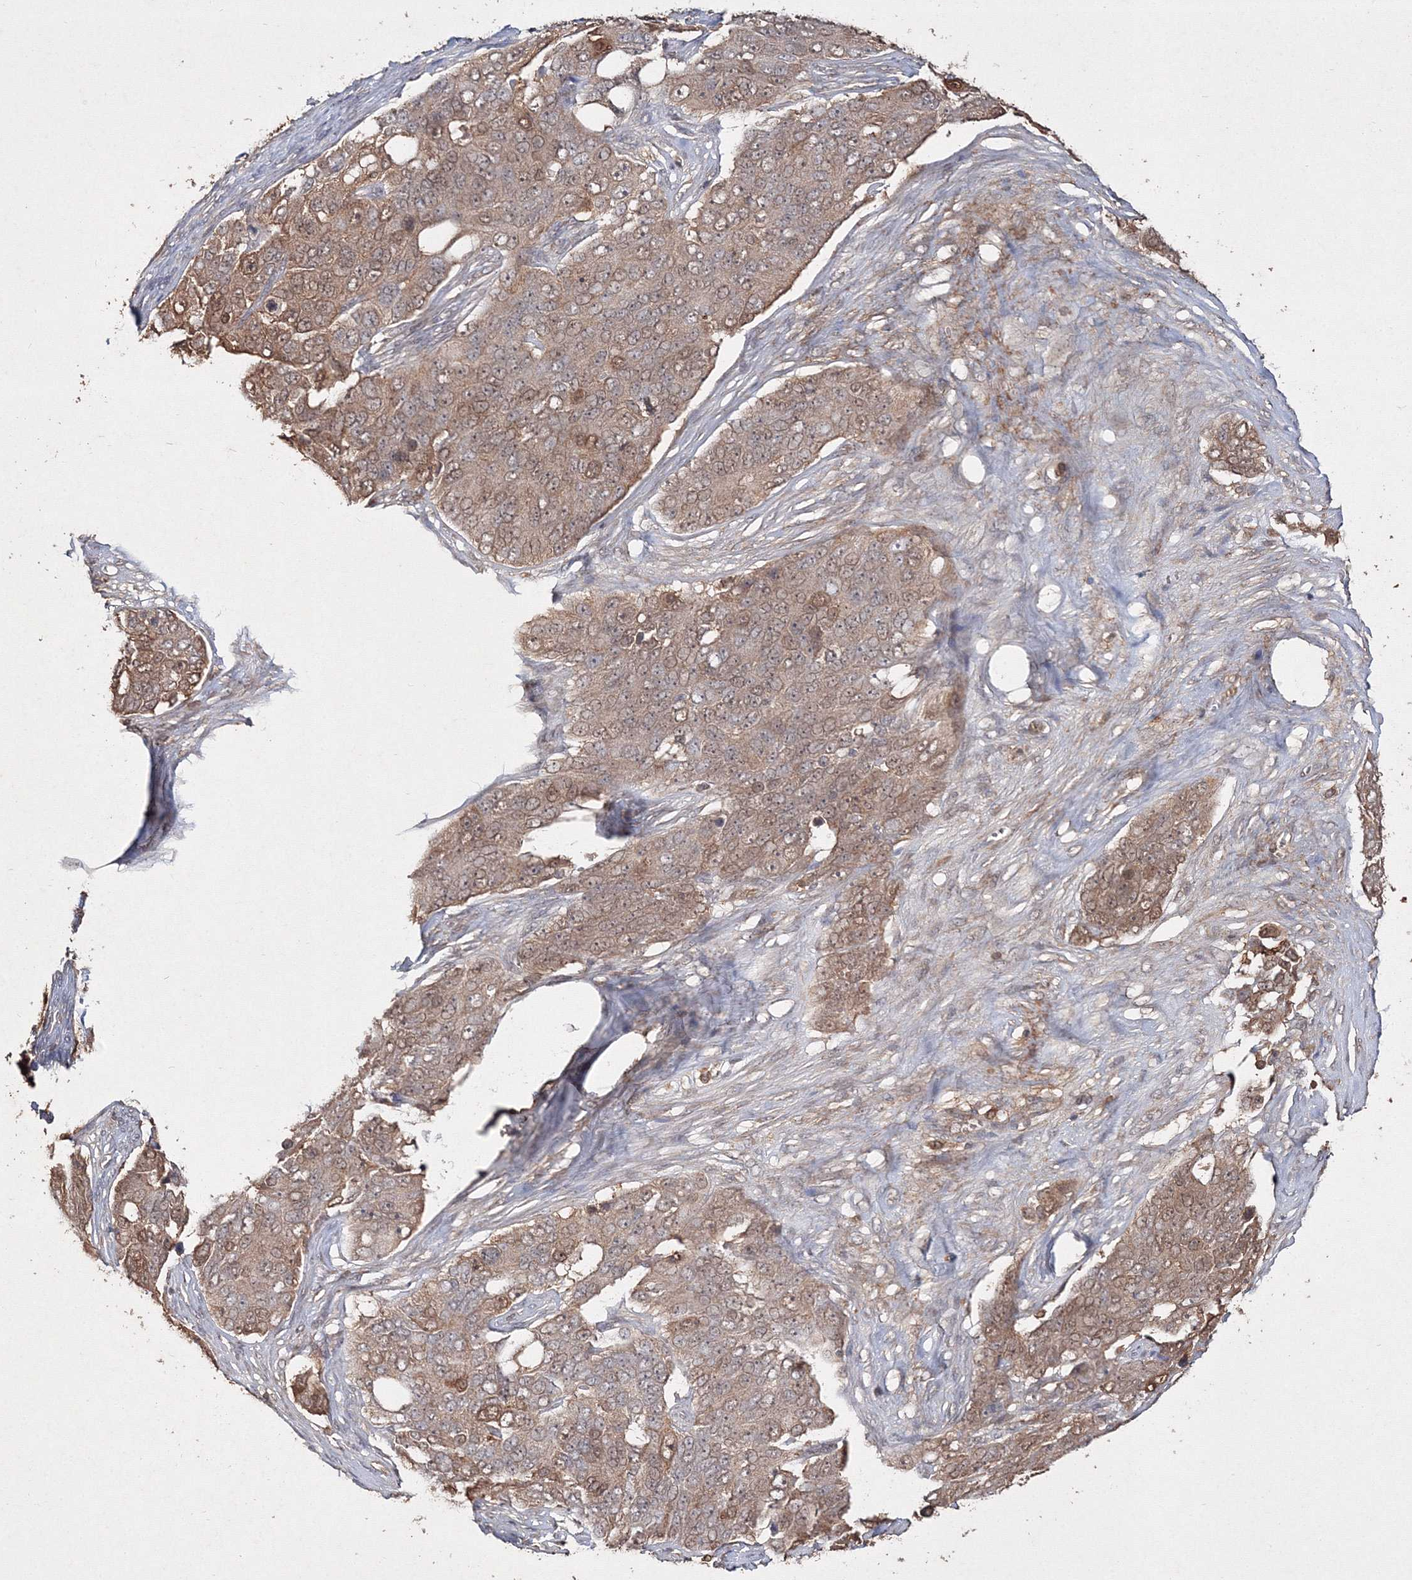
{"staining": {"intensity": "moderate", "quantity": ">75%", "location": "cytoplasmic/membranous,nuclear"}, "tissue": "ovarian cancer", "cell_type": "Tumor cells", "image_type": "cancer", "snomed": [{"axis": "morphology", "description": "Carcinoma, endometroid"}, {"axis": "topography", "description": "Ovary"}], "caption": "DAB (3,3'-diaminobenzidine) immunohistochemical staining of endometroid carcinoma (ovarian) shows moderate cytoplasmic/membranous and nuclear protein expression in about >75% of tumor cells.", "gene": "S100A11", "patient": {"sex": "female", "age": 51}}